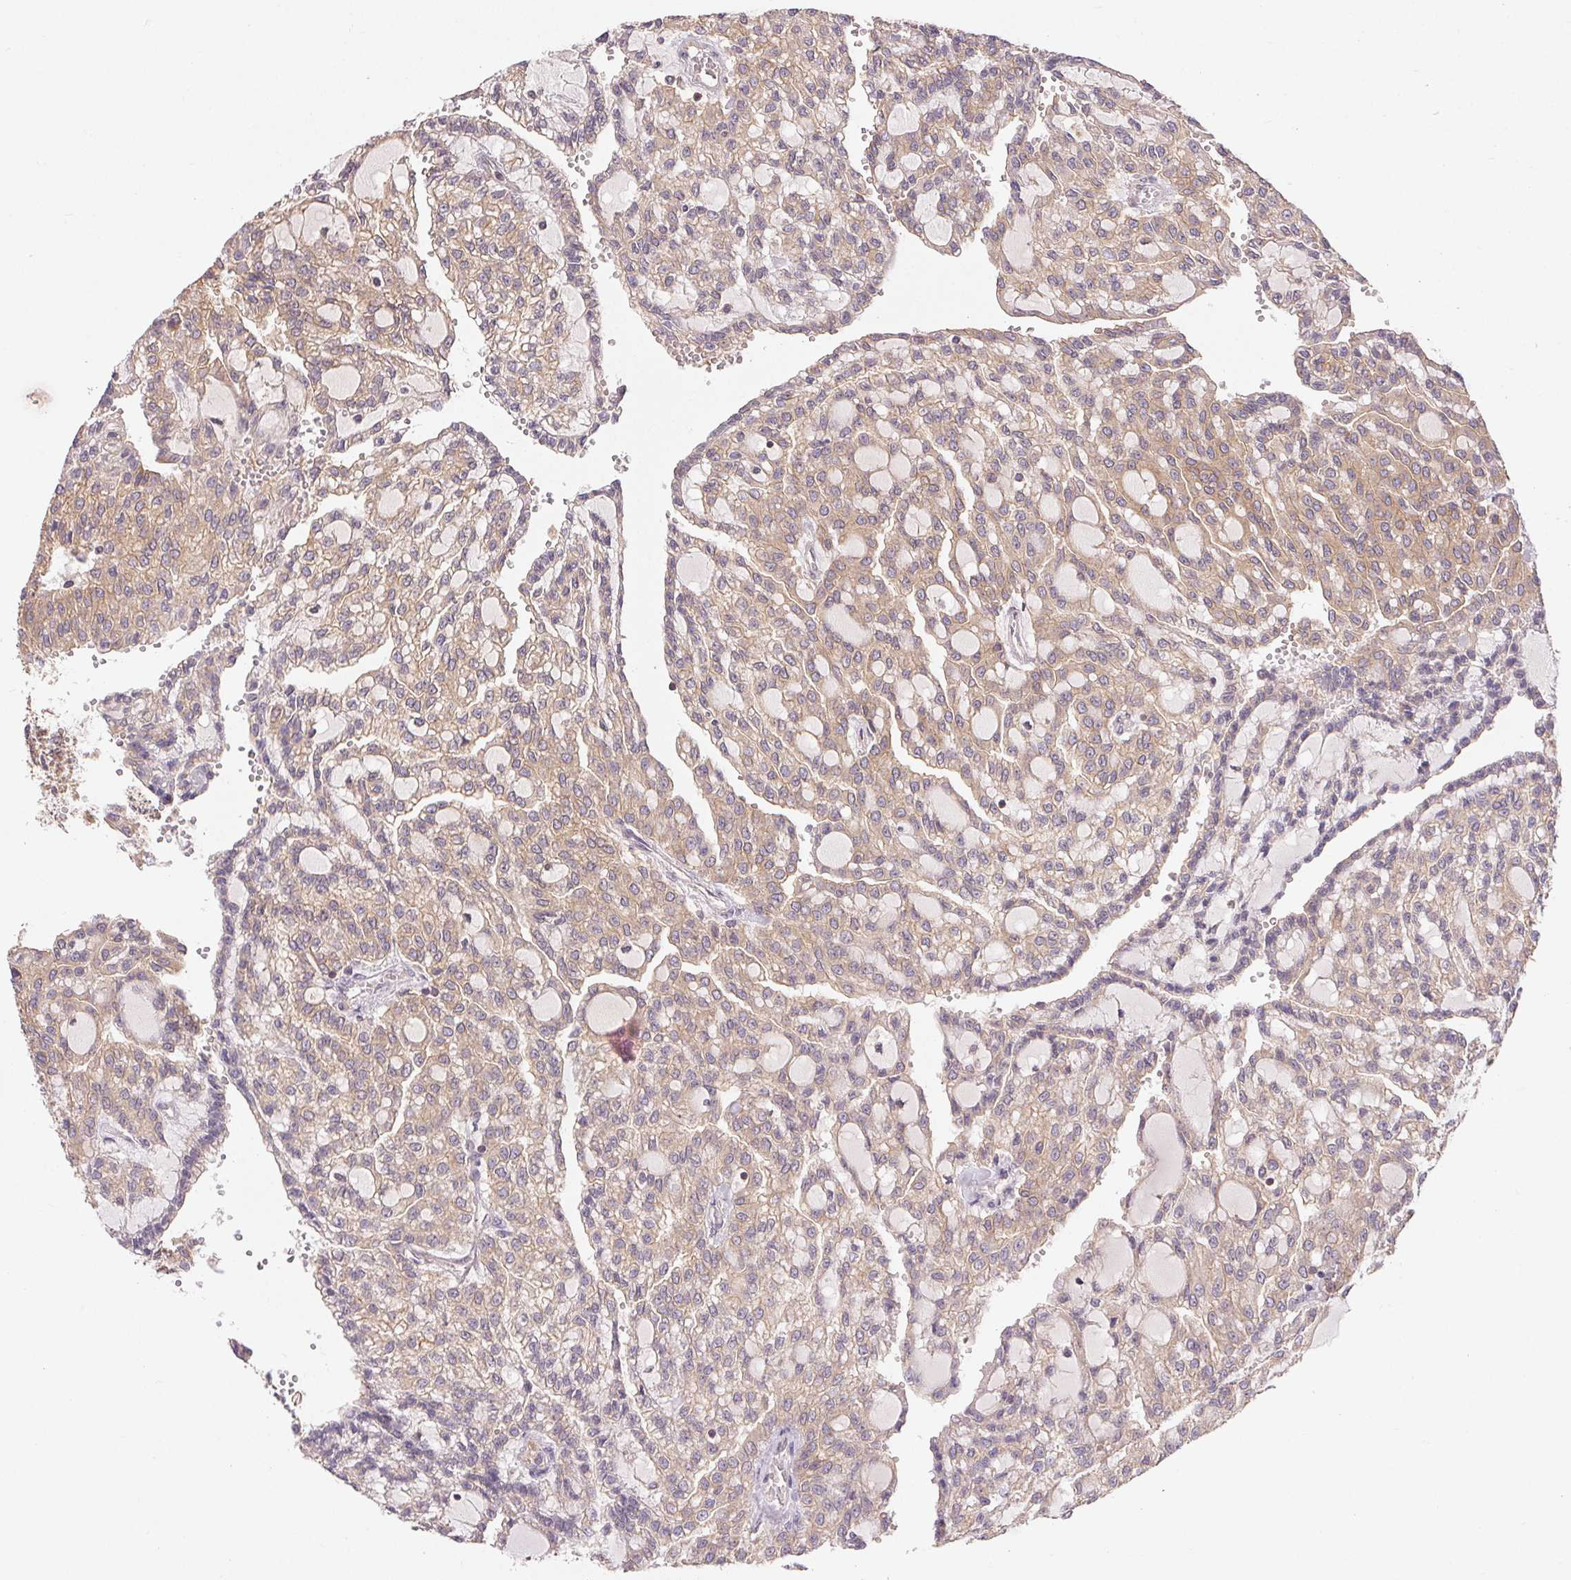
{"staining": {"intensity": "weak", "quantity": ">75%", "location": "cytoplasmic/membranous"}, "tissue": "renal cancer", "cell_type": "Tumor cells", "image_type": "cancer", "snomed": [{"axis": "morphology", "description": "Adenocarcinoma, NOS"}, {"axis": "topography", "description": "Kidney"}], "caption": "Renal adenocarcinoma stained for a protein exhibits weak cytoplasmic/membranous positivity in tumor cells.", "gene": "MAPKAPK2", "patient": {"sex": "male", "age": 63}}